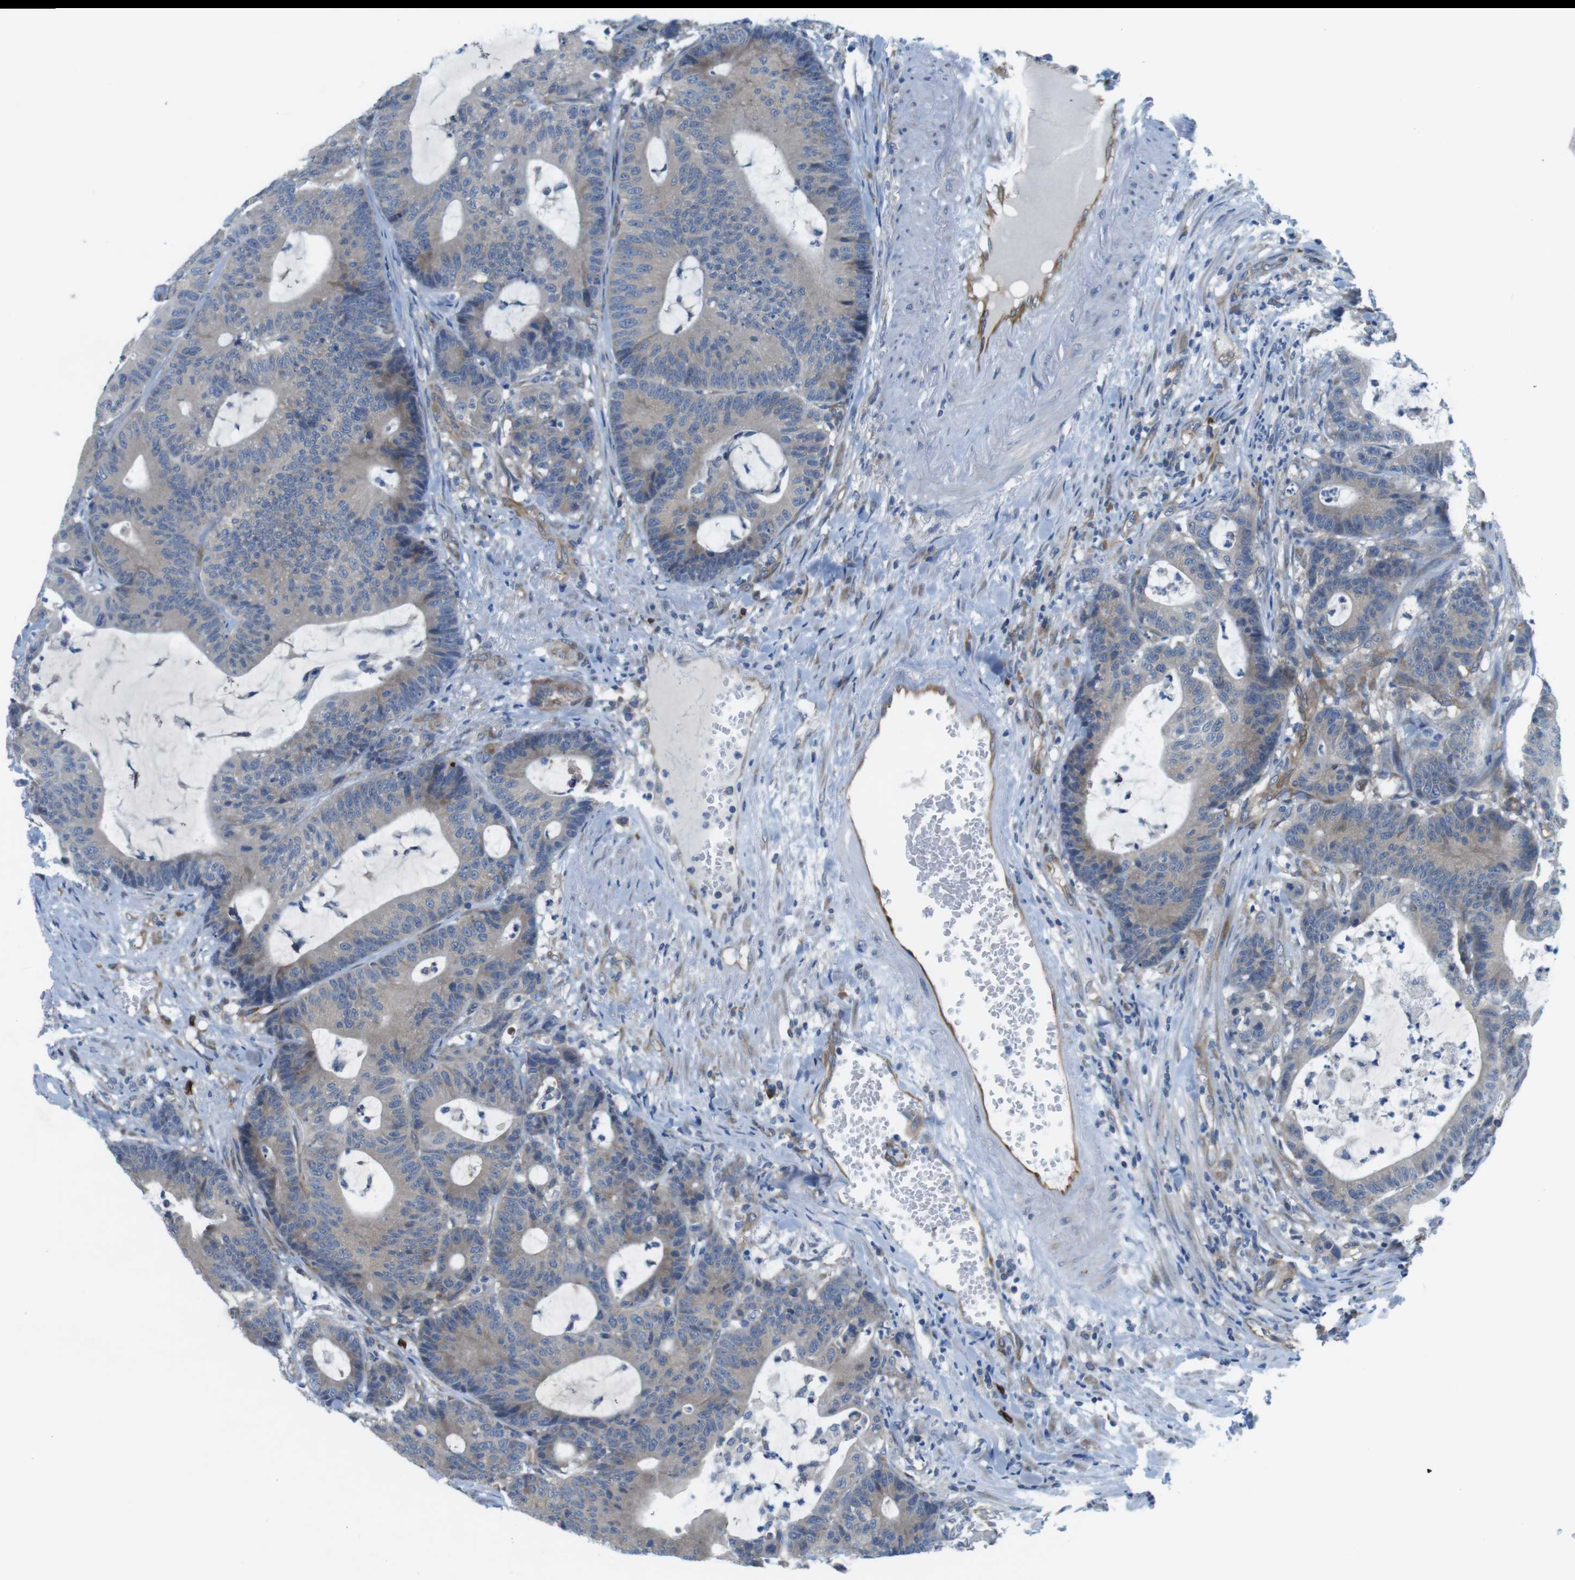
{"staining": {"intensity": "weak", "quantity": "25%-75%", "location": "cytoplasmic/membranous"}, "tissue": "colorectal cancer", "cell_type": "Tumor cells", "image_type": "cancer", "snomed": [{"axis": "morphology", "description": "Adenocarcinoma, NOS"}, {"axis": "topography", "description": "Colon"}], "caption": "The image demonstrates immunohistochemical staining of colorectal adenocarcinoma. There is weak cytoplasmic/membranous positivity is seen in about 25%-75% of tumor cells.", "gene": "DCLK1", "patient": {"sex": "female", "age": 84}}